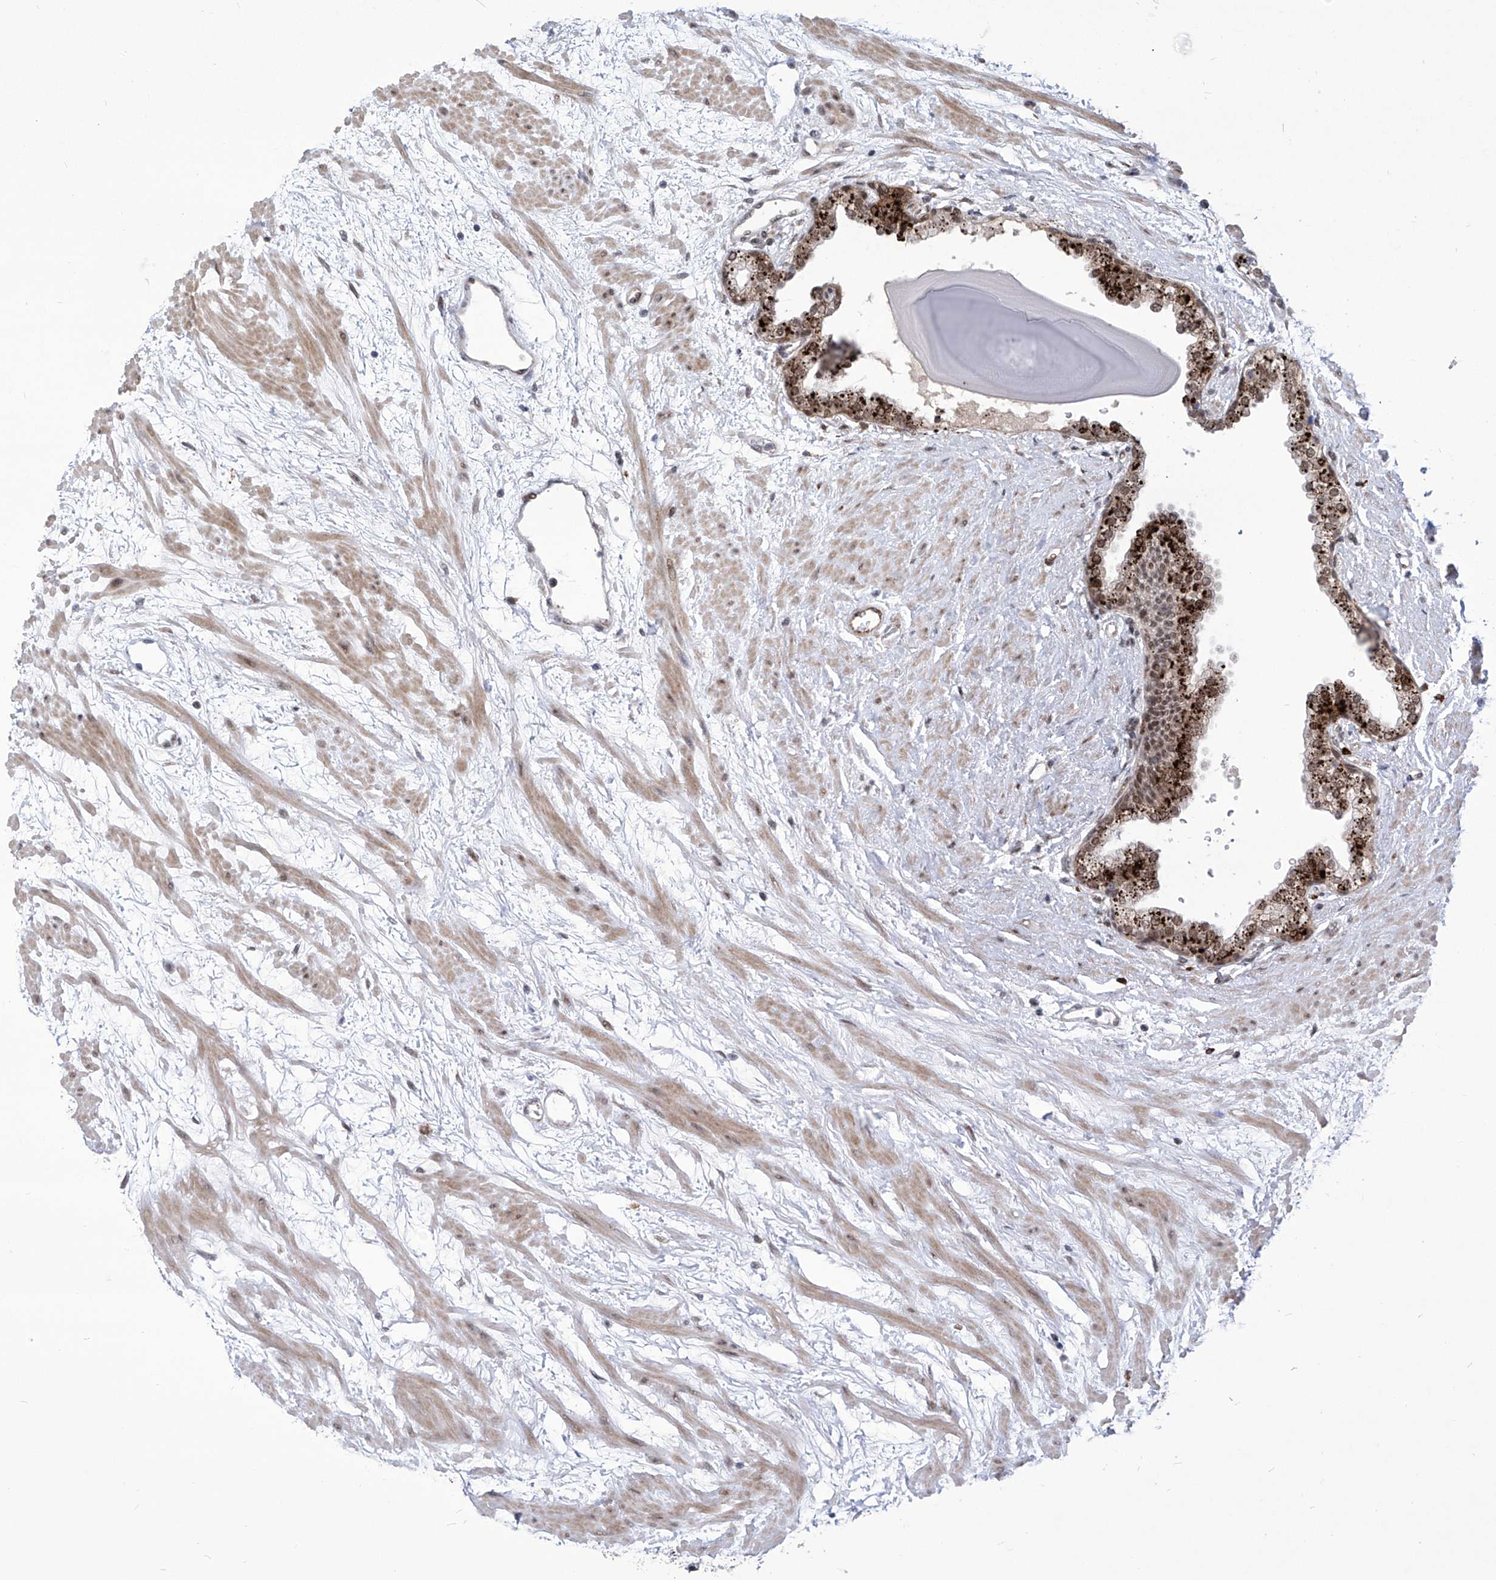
{"staining": {"intensity": "strong", "quantity": ">75%", "location": "cytoplasmic/membranous,nuclear"}, "tissue": "prostate", "cell_type": "Glandular cells", "image_type": "normal", "snomed": [{"axis": "morphology", "description": "Normal tissue, NOS"}, {"axis": "topography", "description": "Prostate"}], "caption": "A brown stain shows strong cytoplasmic/membranous,nuclear positivity of a protein in glandular cells of benign human prostate. The protein of interest is stained brown, and the nuclei are stained in blue (DAB IHC with brightfield microscopy, high magnification).", "gene": "CEP290", "patient": {"sex": "male", "age": 48}}